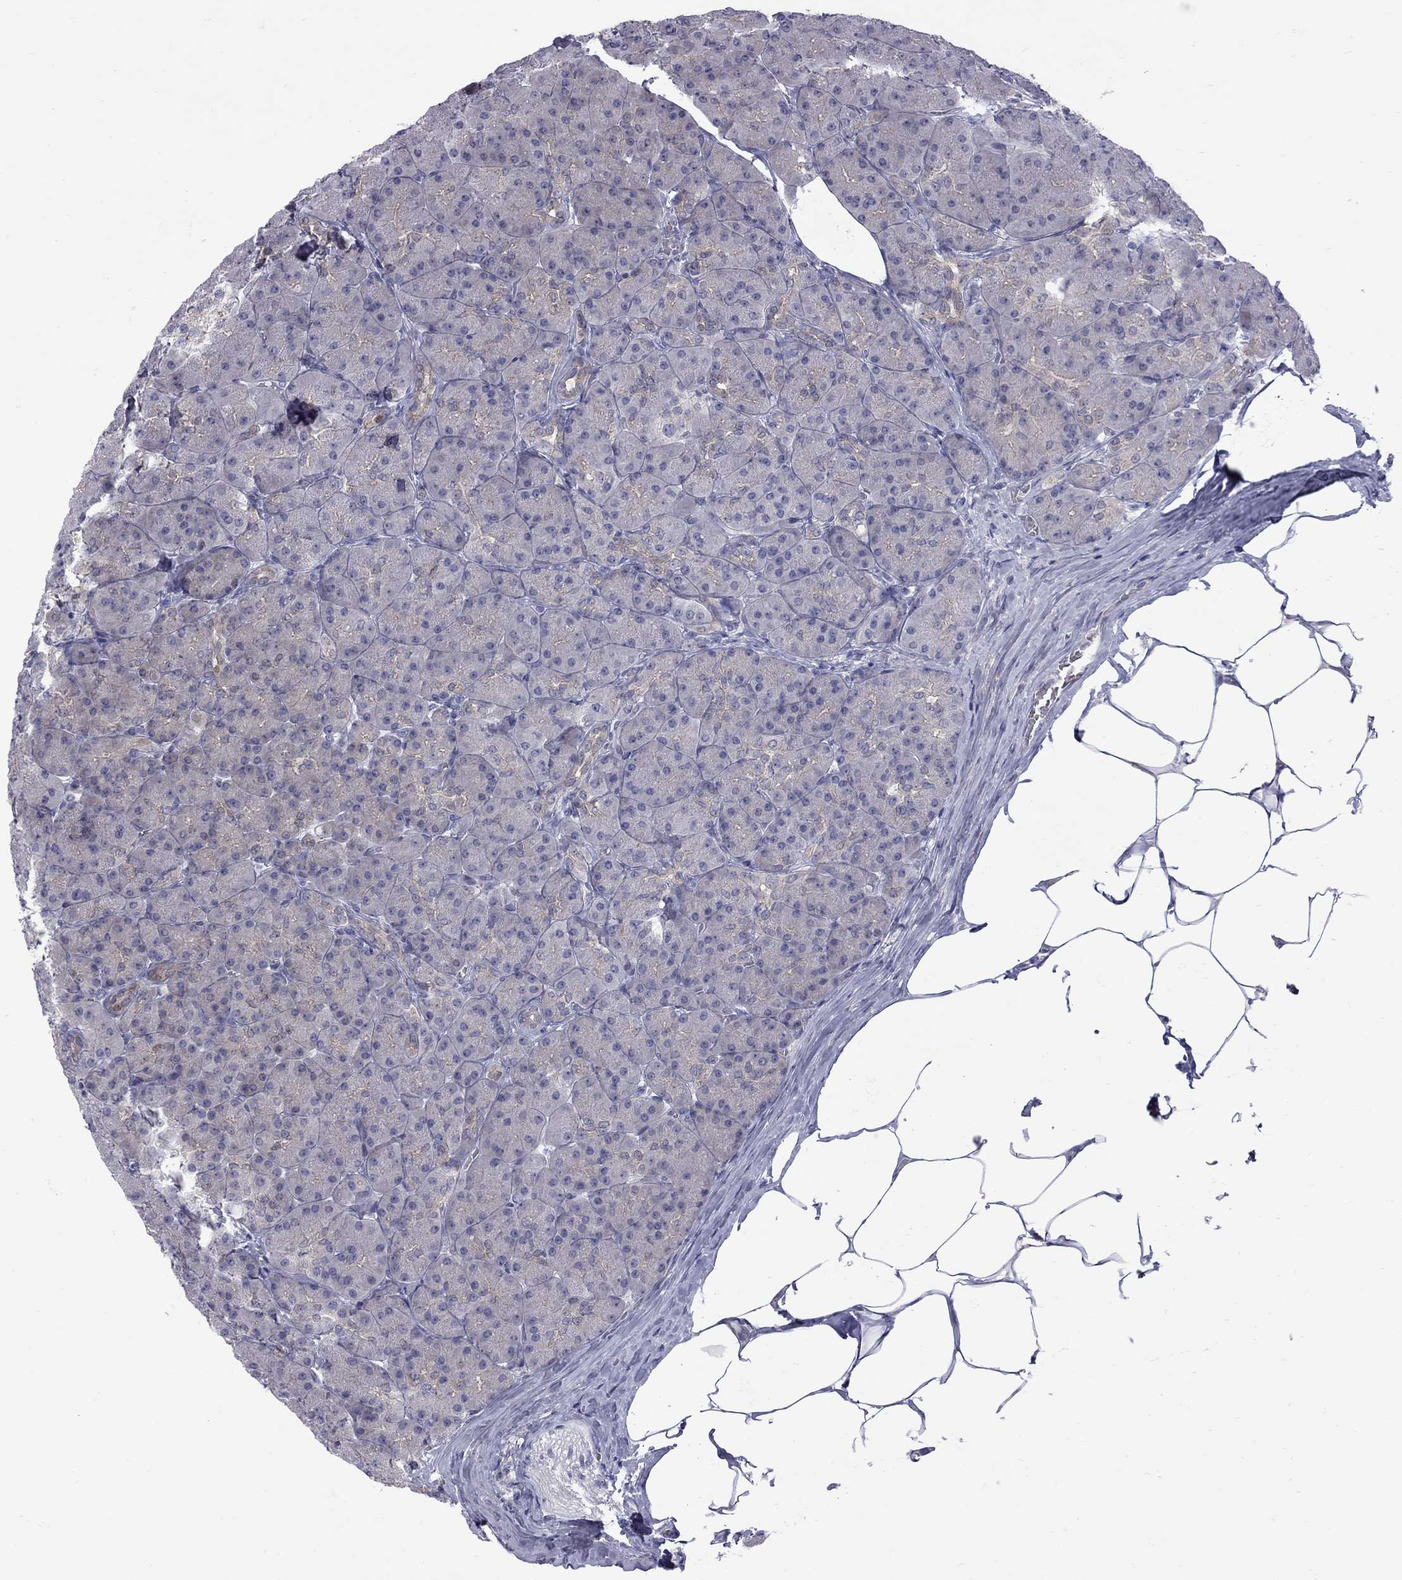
{"staining": {"intensity": "negative", "quantity": "none", "location": "none"}, "tissue": "pancreas", "cell_type": "Exocrine glandular cells", "image_type": "normal", "snomed": [{"axis": "morphology", "description": "Normal tissue, NOS"}, {"axis": "topography", "description": "Pancreas"}], "caption": "This is an immunohistochemistry (IHC) histopathology image of benign pancreas. There is no staining in exocrine glandular cells.", "gene": "NRARP", "patient": {"sex": "male", "age": 57}}